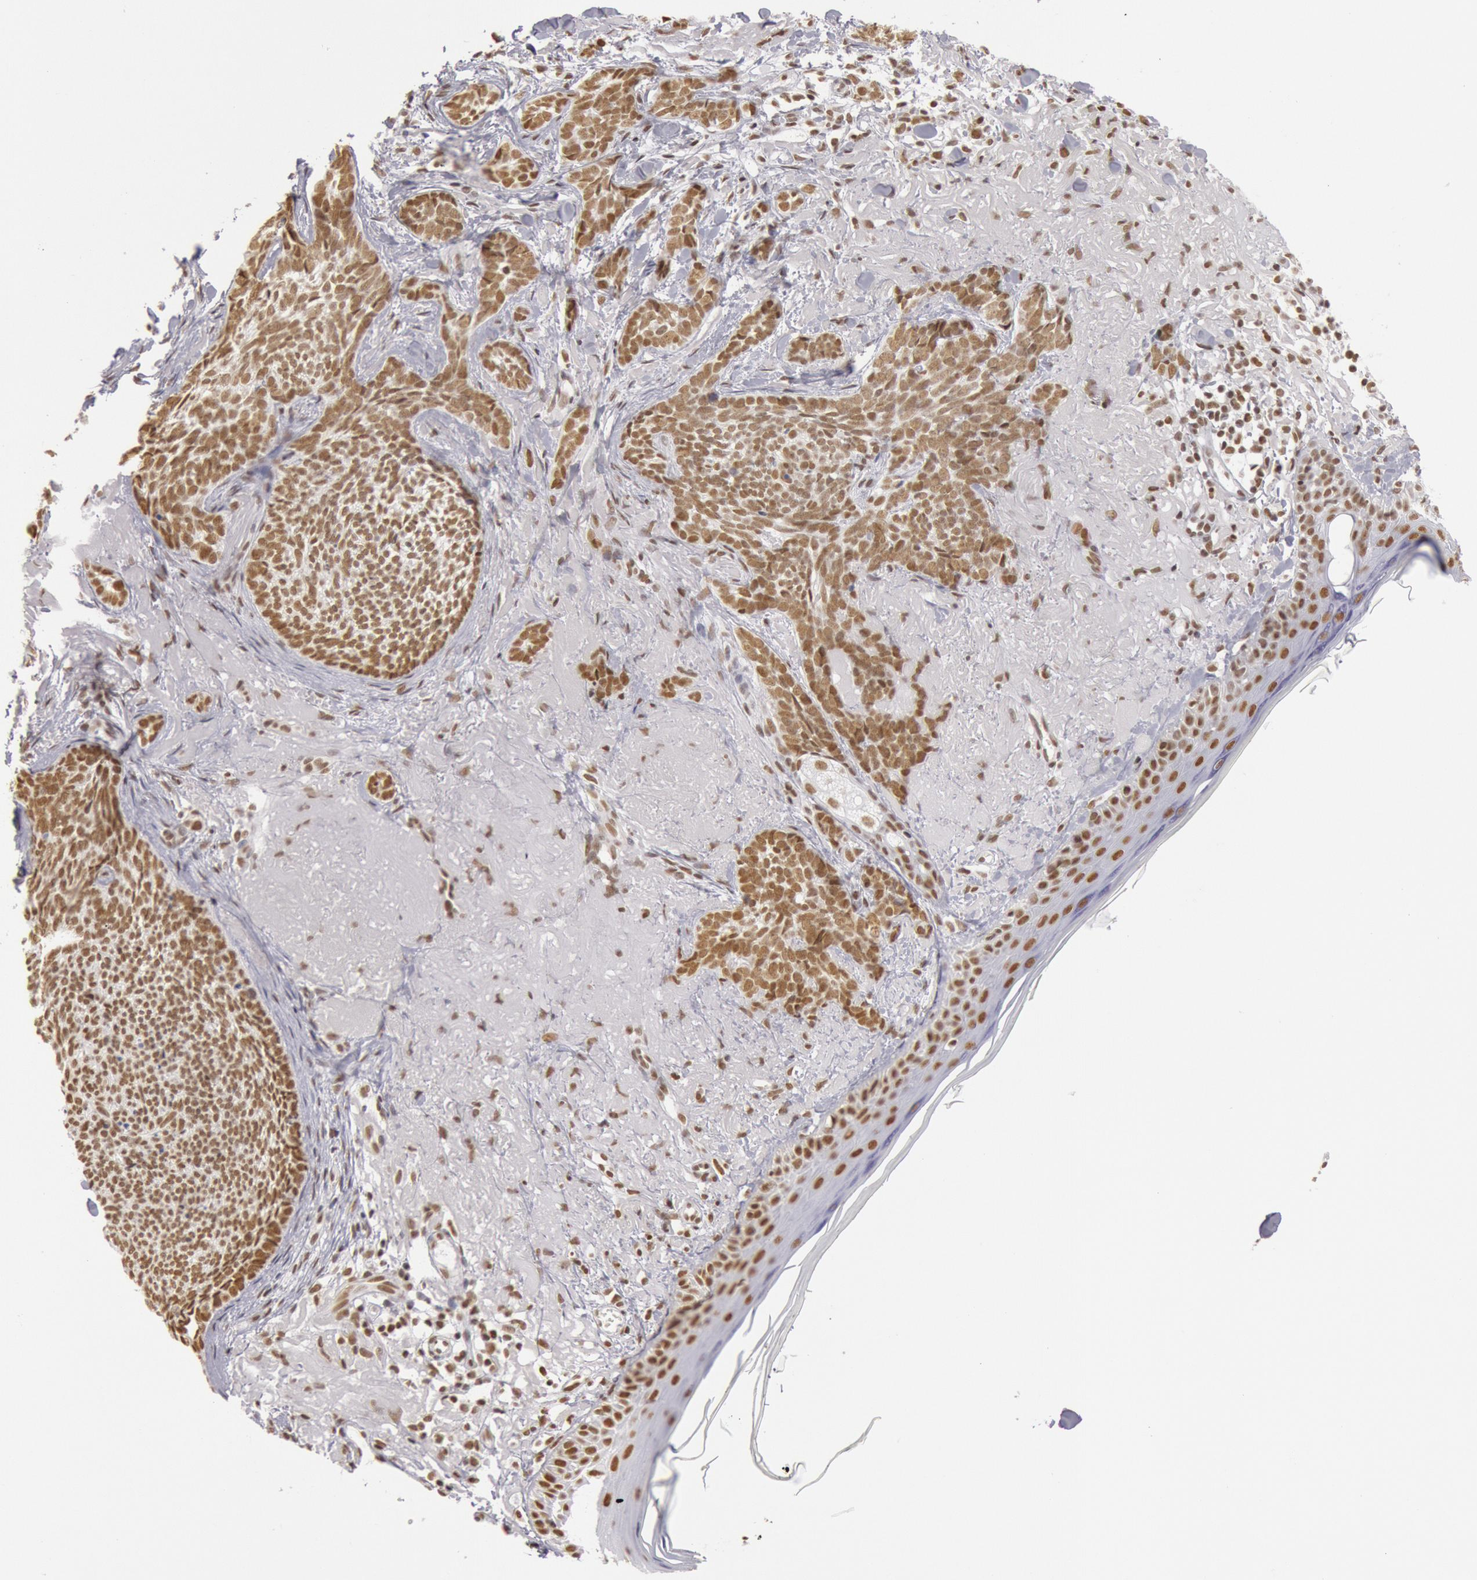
{"staining": {"intensity": "strong", "quantity": ">75%", "location": "nuclear"}, "tissue": "skin cancer", "cell_type": "Tumor cells", "image_type": "cancer", "snomed": [{"axis": "morphology", "description": "Basal cell carcinoma"}, {"axis": "topography", "description": "Skin"}], "caption": "Protein expression analysis of human skin cancer (basal cell carcinoma) reveals strong nuclear staining in approximately >75% of tumor cells.", "gene": "ESS2", "patient": {"sex": "female", "age": 81}}